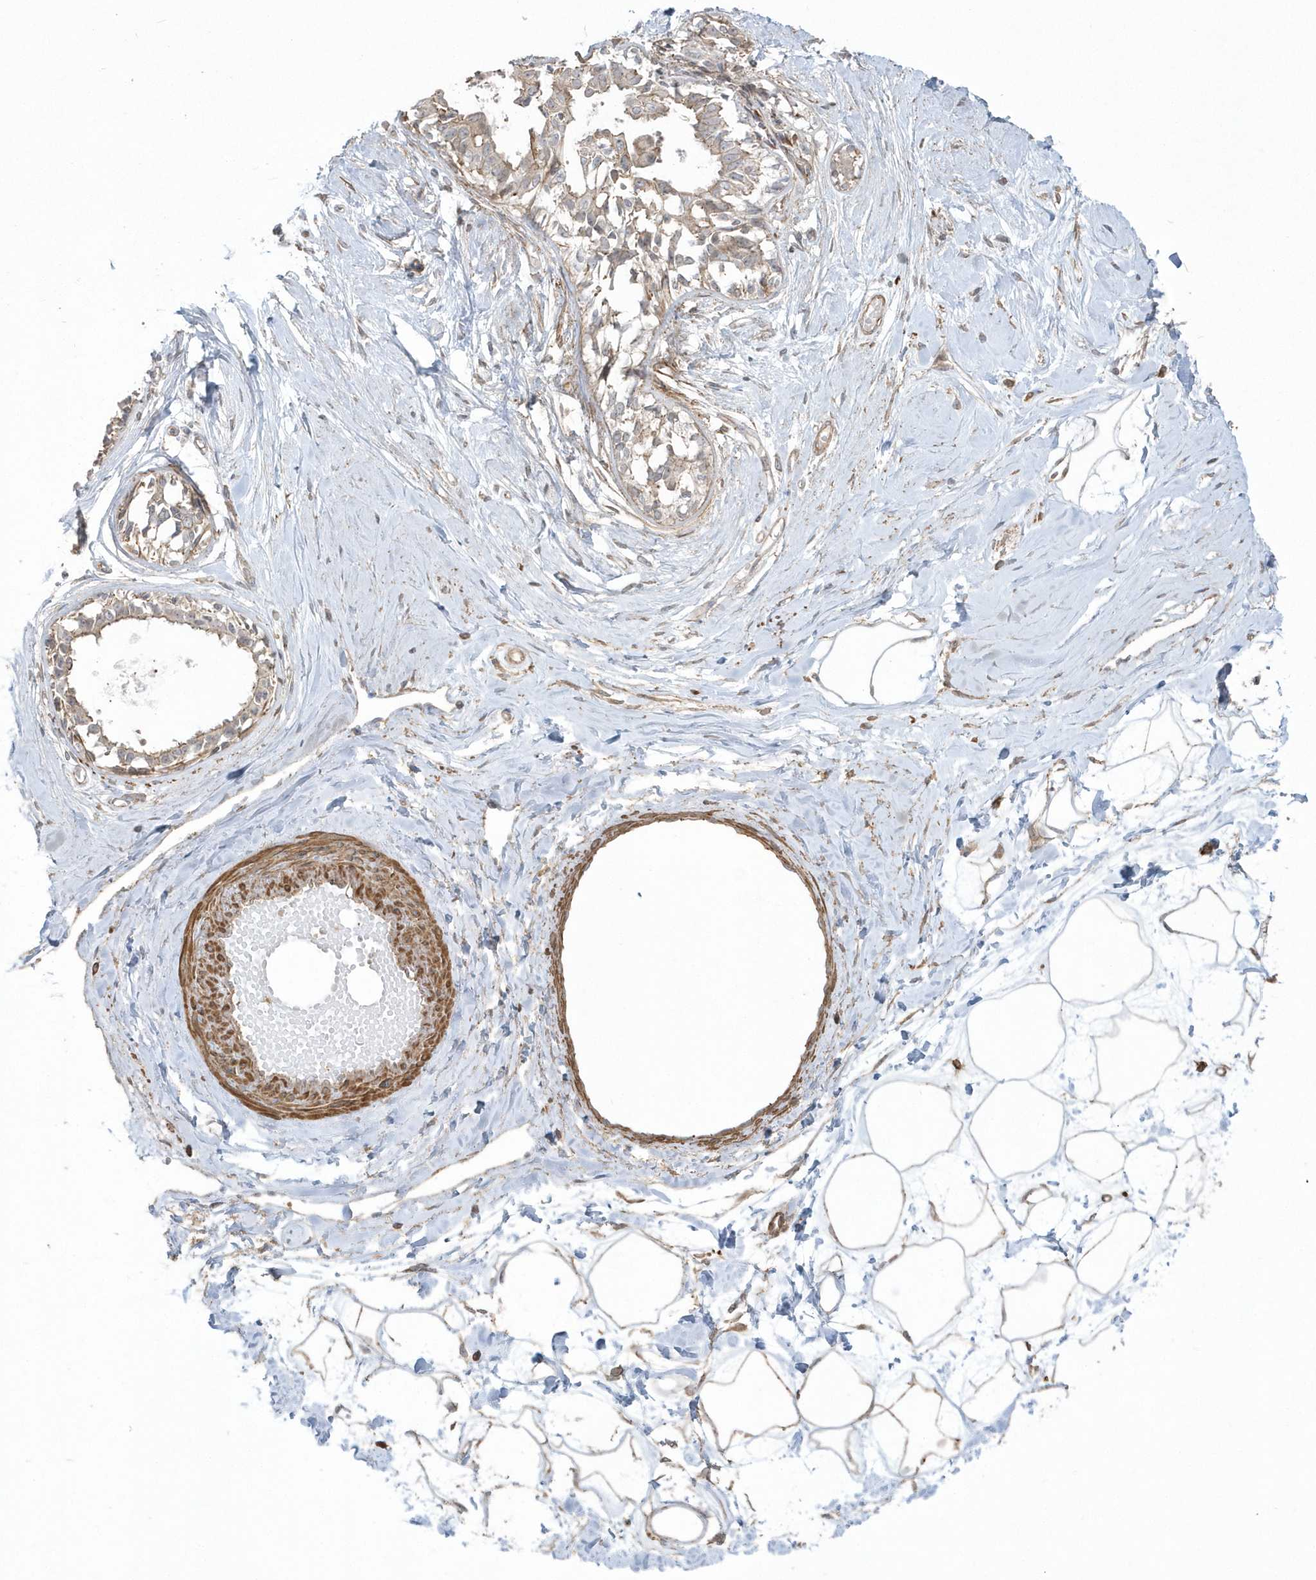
{"staining": {"intensity": "weak", "quantity": "<25%", "location": "cytoplasmic/membranous"}, "tissue": "breast", "cell_type": "Adipocytes", "image_type": "normal", "snomed": [{"axis": "morphology", "description": "Normal tissue, NOS"}, {"axis": "topography", "description": "Breast"}], "caption": "Photomicrograph shows no protein staining in adipocytes of benign breast. (DAB immunohistochemistry (IHC) with hematoxylin counter stain).", "gene": "ARMC8", "patient": {"sex": "female", "age": 45}}